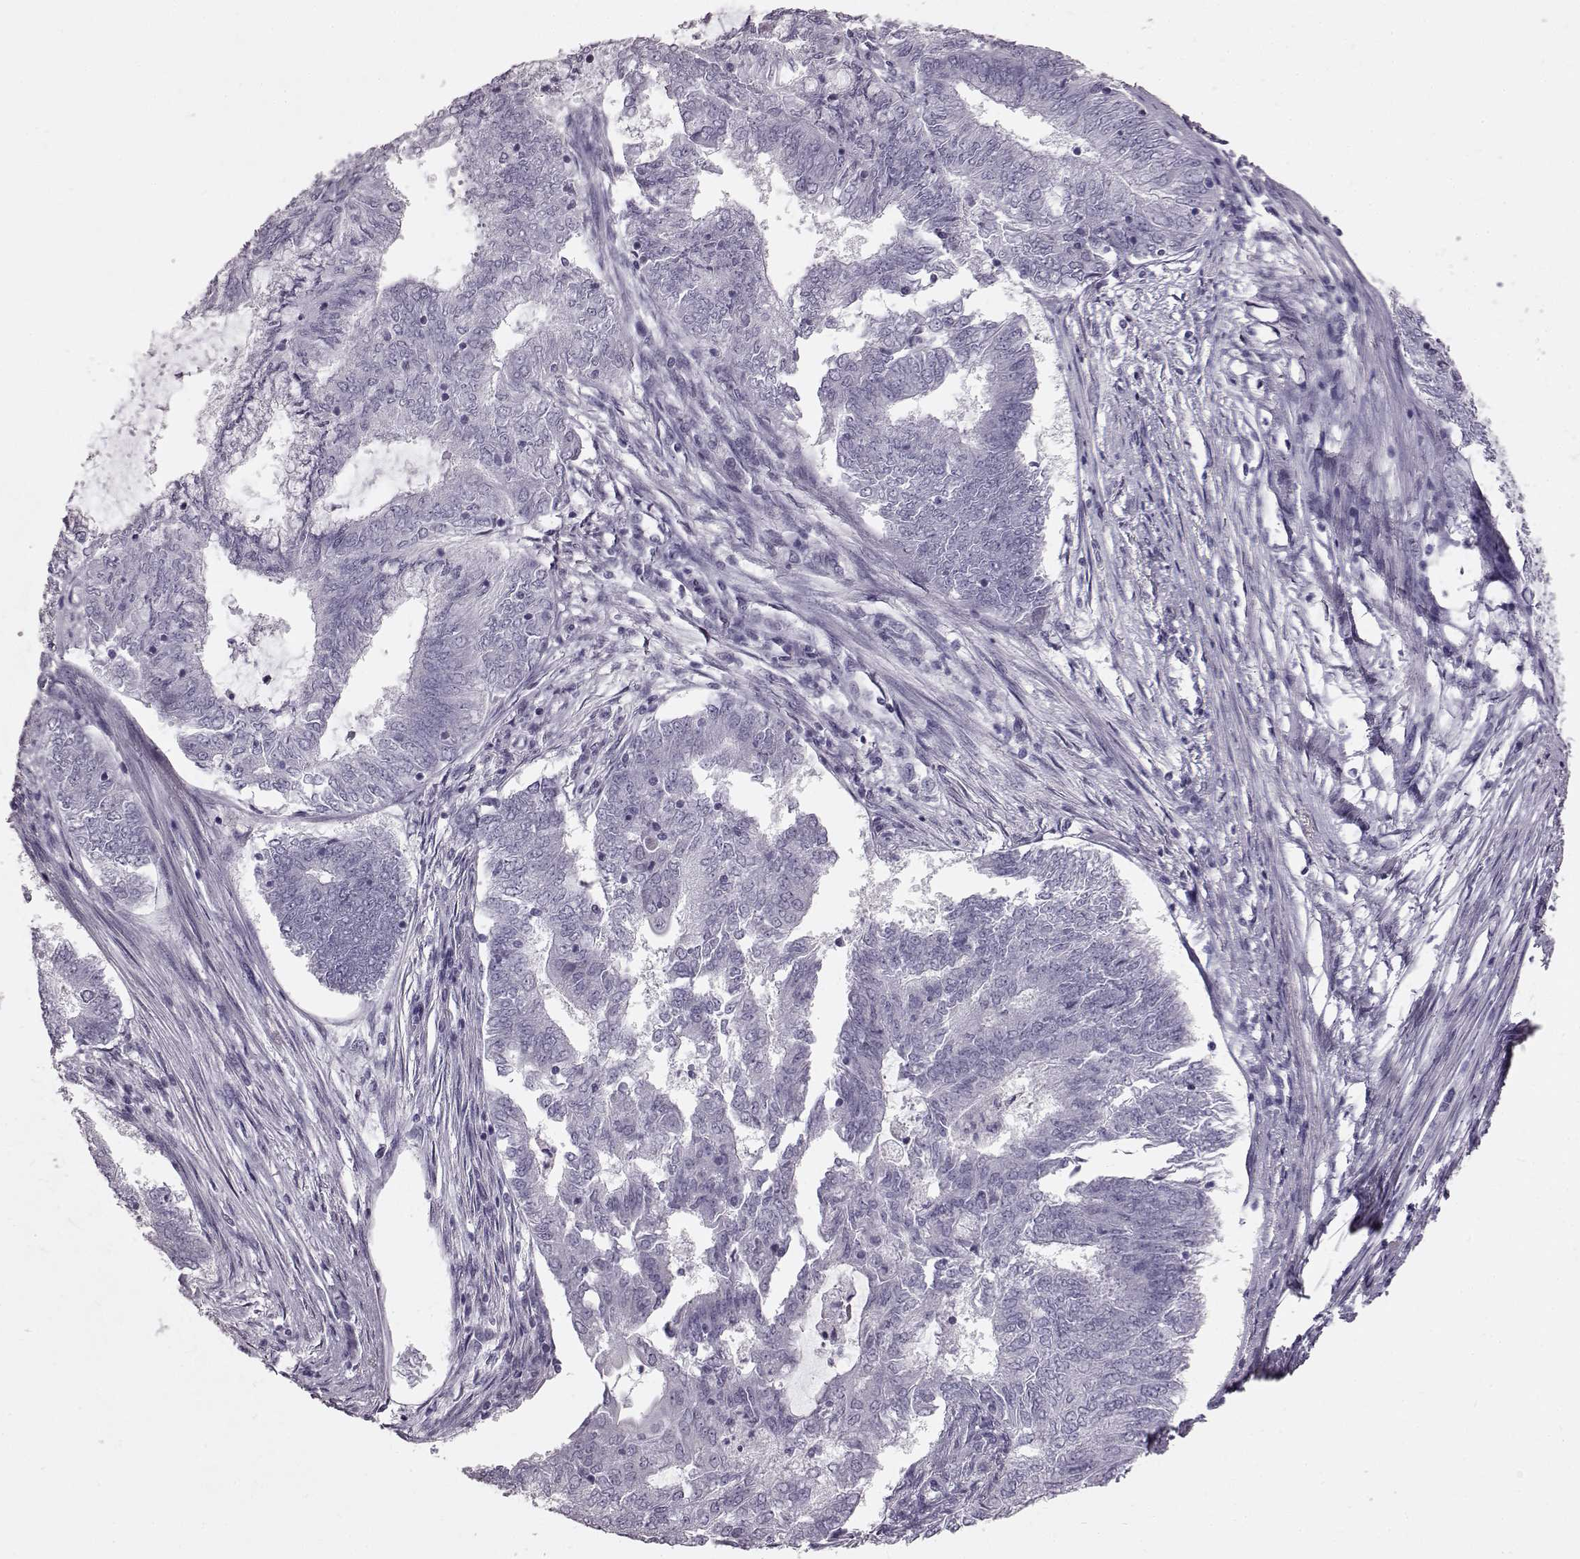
{"staining": {"intensity": "negative", "quantity": "none", "location": "none"}, "tissue": "endometrial cancer", "cell_type": "Tumor cells", "image_type": "cancer", "snomed": [{"axis": "morphology", "description": "Adenocarcinoma, NOS"}, {"axis": "topography", "description": "Endometrium"}], "caption": "Tumor cells are negative for protein expression in human endometrial cancer (adenocarcinoma).", "gene": "TCHHL1", "patient": {"sex": "female", "age": 62}}